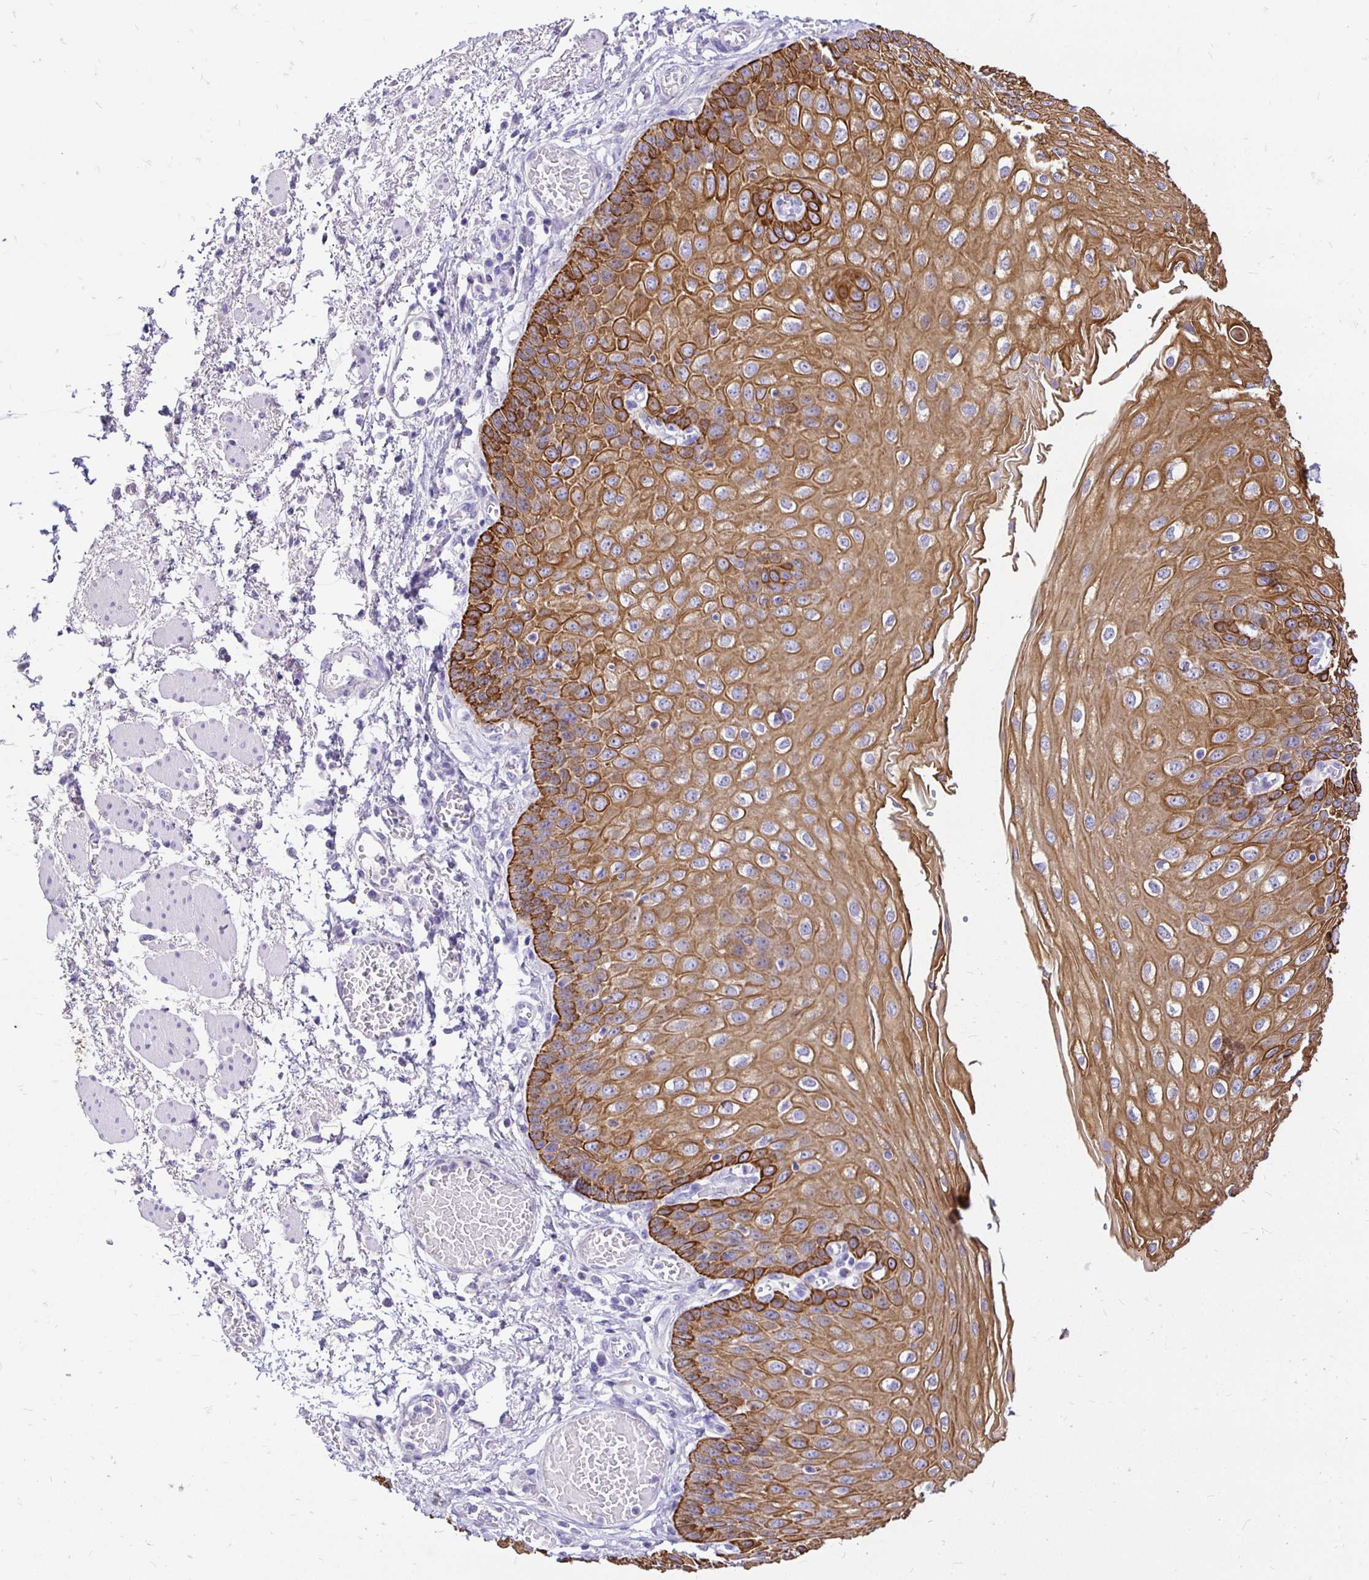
{"staining": {"intensity": "strong", "quantity": ">75%", "location": "cytoplasmic/membranous"}, "tissue": "esophagus", "cell_type": "Squamous epithelial cells", "image_type": "normal", "snomed": [{"axis": "morphology", "description": "Normal tissue, NOS"}, {"axis": "morphology", "description": "Adenocarcinoma, NOS"}, {"axis": "topography", "description": "Esophagus"}], "caption": "Benign esophagus shows strong cytoplasmic/membranous positivity in about >75% of squamous epithelial cells, visualized by immunohistochemistry. The staining was performed using DAB to visualize the protein expression in brown, while the nuclei were stained in blue with hematoxylin (Magnification: 20x).", "gene": "TAF1D", "patient": {"sex": "male", "age": 81}}